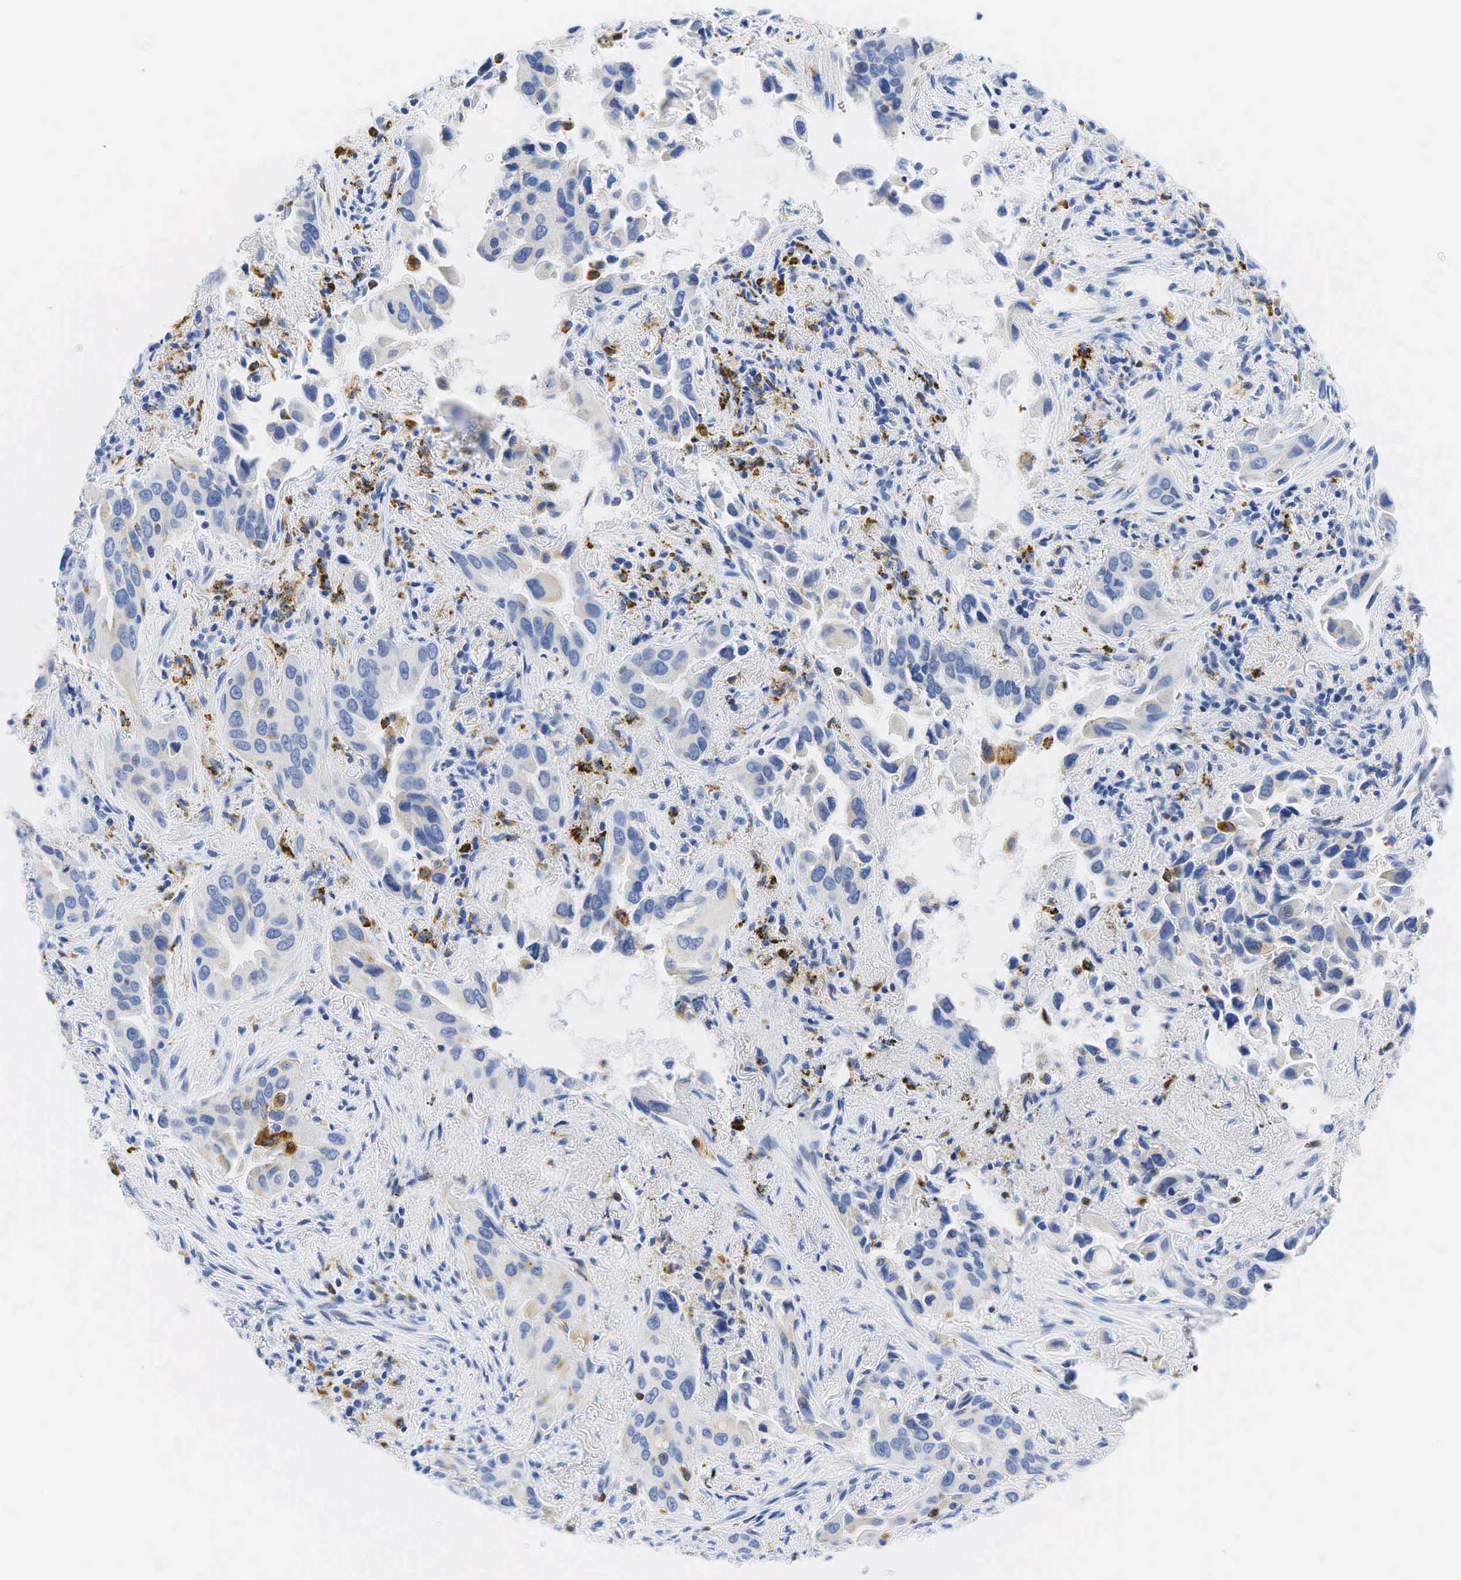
{"staining": {"intensity": "weak", "quantity": "<25%", "location": "cytoplasmic/membranous"}, "tissue": "lung cancer", "cell_type": "Tumor cells", "image_type": "cancer", "snomed": [{"axis": "morphology", "description": "Adenocarcinoma, NOS"}, {"axis": "topography", "description": "Lung"}], "caption": "Image shows no significant protein positivity in tumor cells of lung cancer (adenocarcinoma).", "gene": "CD68", "patient": {"sex": "male", "age": 68}}